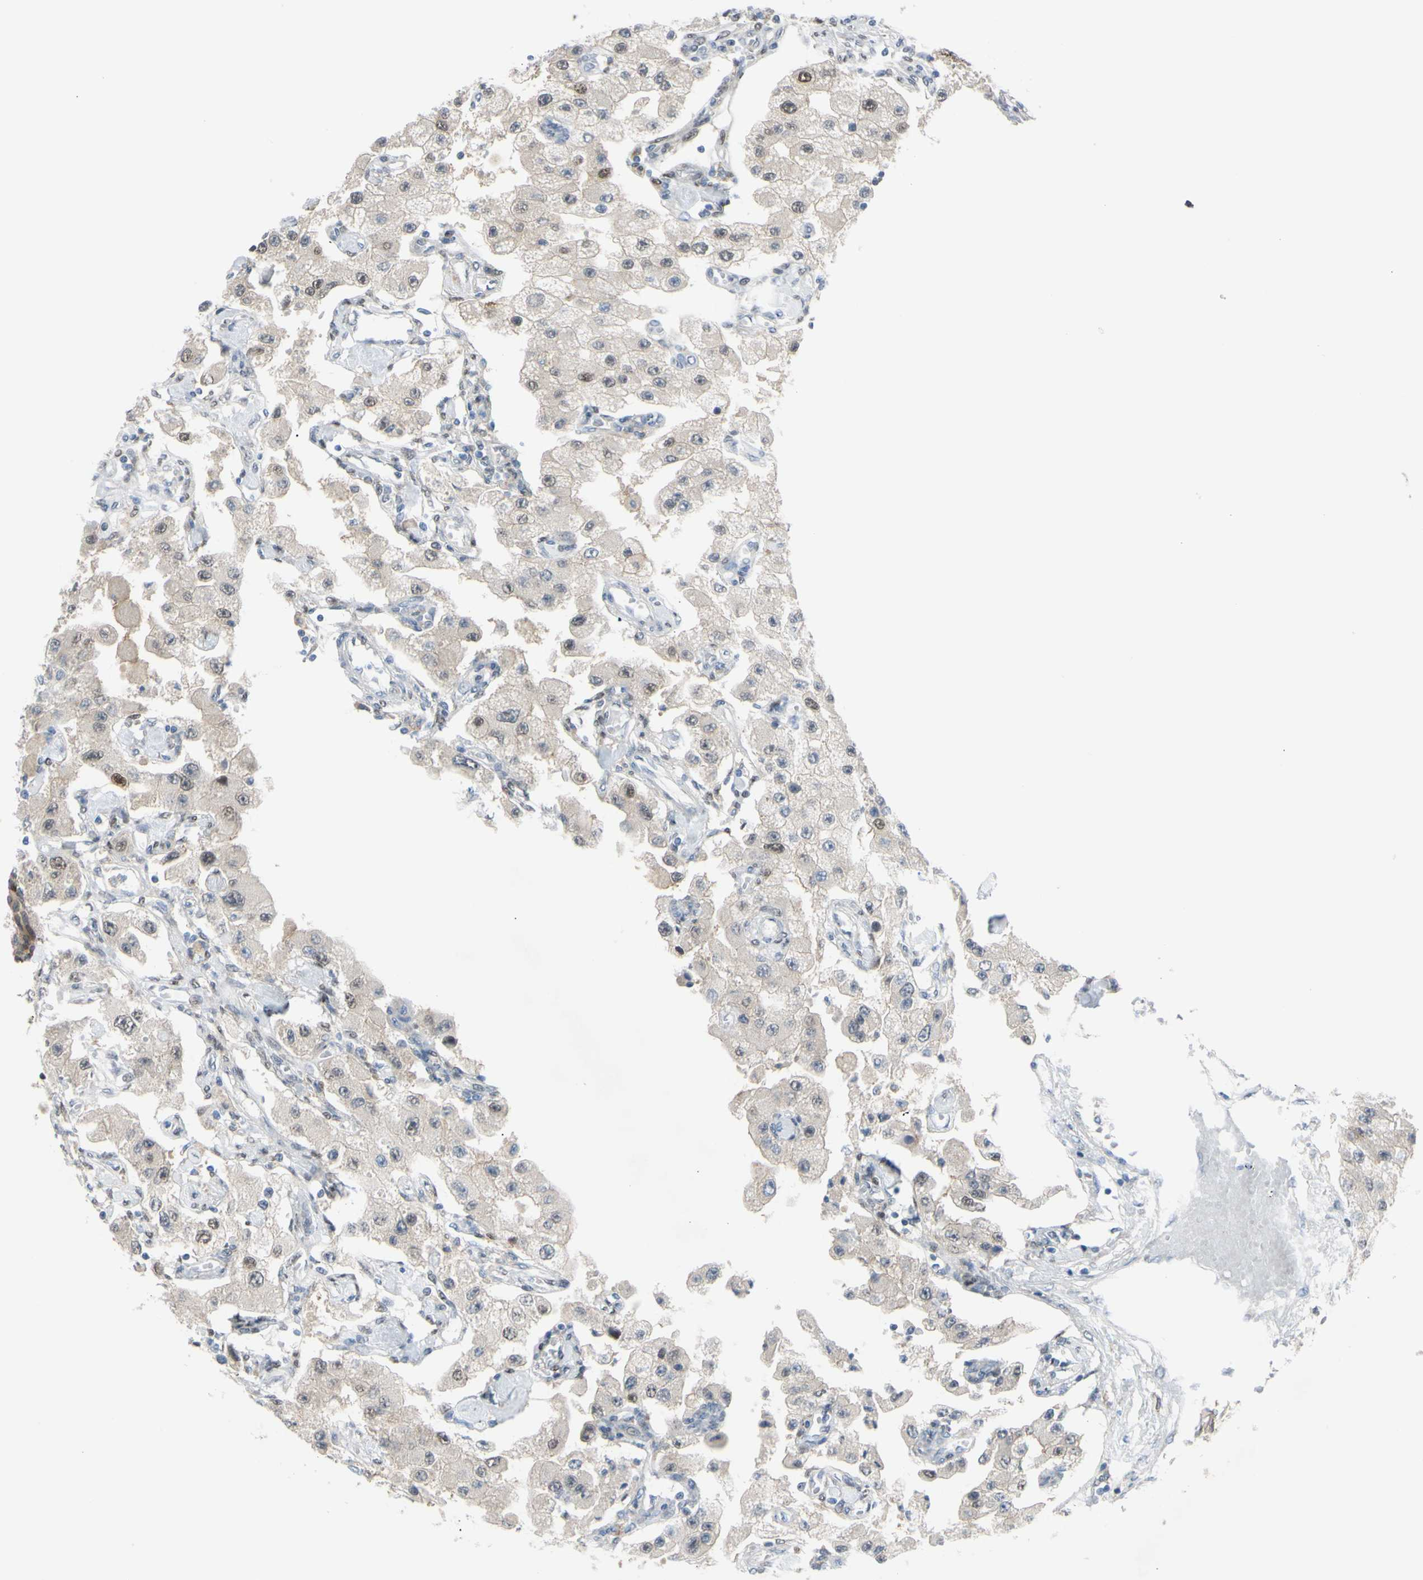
{"staining": {"intensity": "negative", "quantity": "none", "location": "none"}, "tissue": "carcinoid", "cell_type": "Tumor cells", "image_type": "cancer", "snomed": [{"axis": "morphology", "description": "Carcinoid, malignant, NOS"}, {"axis": "topography", "description": "Pancreas"}], "caption": "The immunohistochemistry (IHC) image has no significant staining in tumor cells of malignant carcinoid tissue.", "gene": "PTTG1", "patient": {"sex": "male", "age": 41}}